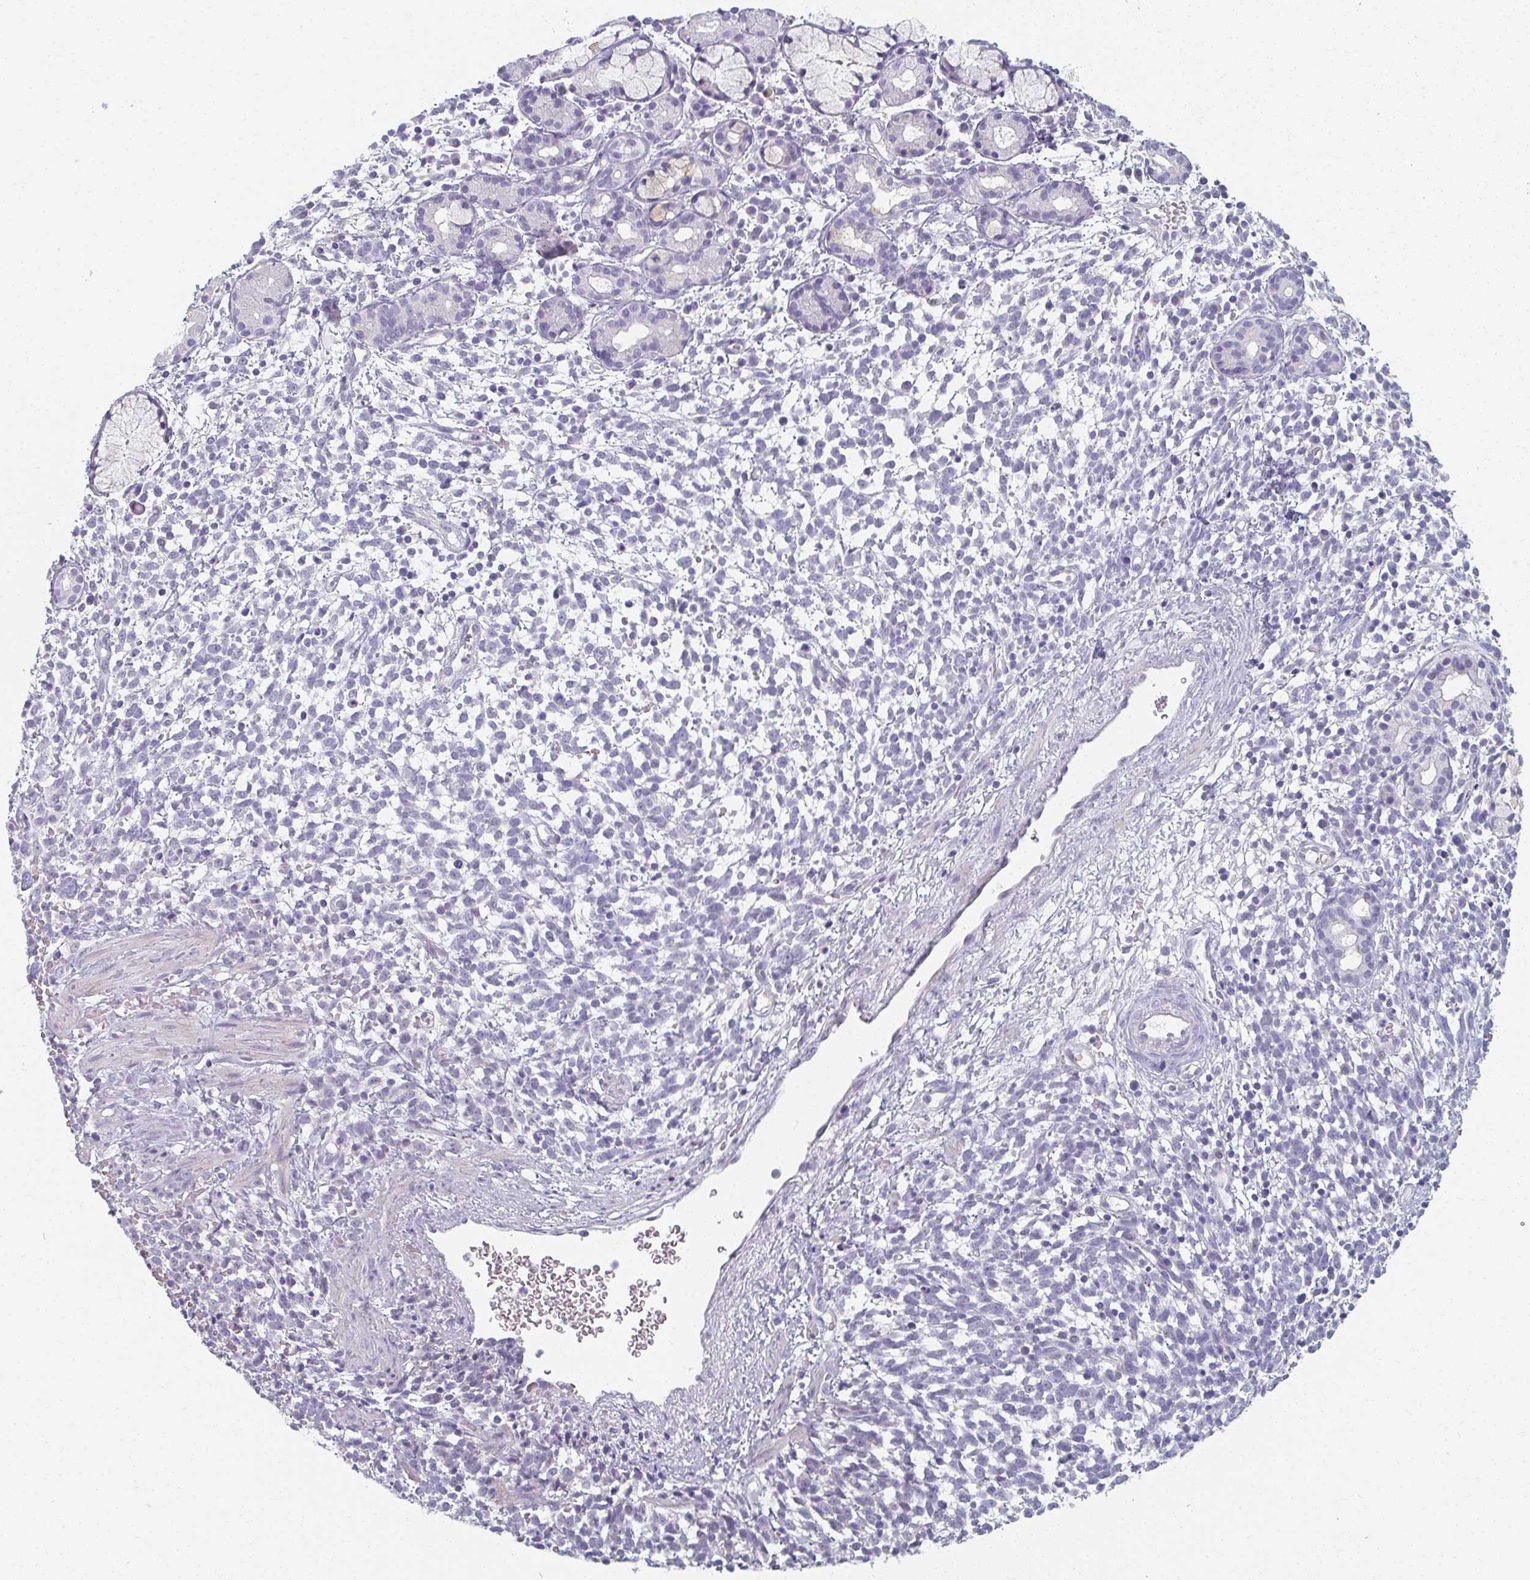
{"staining": {"intensity": "negative", "quantity": "none", "location": "none"}, "tissue": "melanoma", "cell_type": "Tumor cells", "image_type": "cancer", "snomed": [{"axis": "morphology", "description": "Malignant melanoma, NOS"}, {"axis": "topography", "description": "Skin"}], "caption": "Tumor cells show no significant expression in malignant melanoma. (Immunohistochemistry, brightfield microscopy, high magnification).", "gene": "CAMKV", "patient": {"sex": "female", "age": 70}}